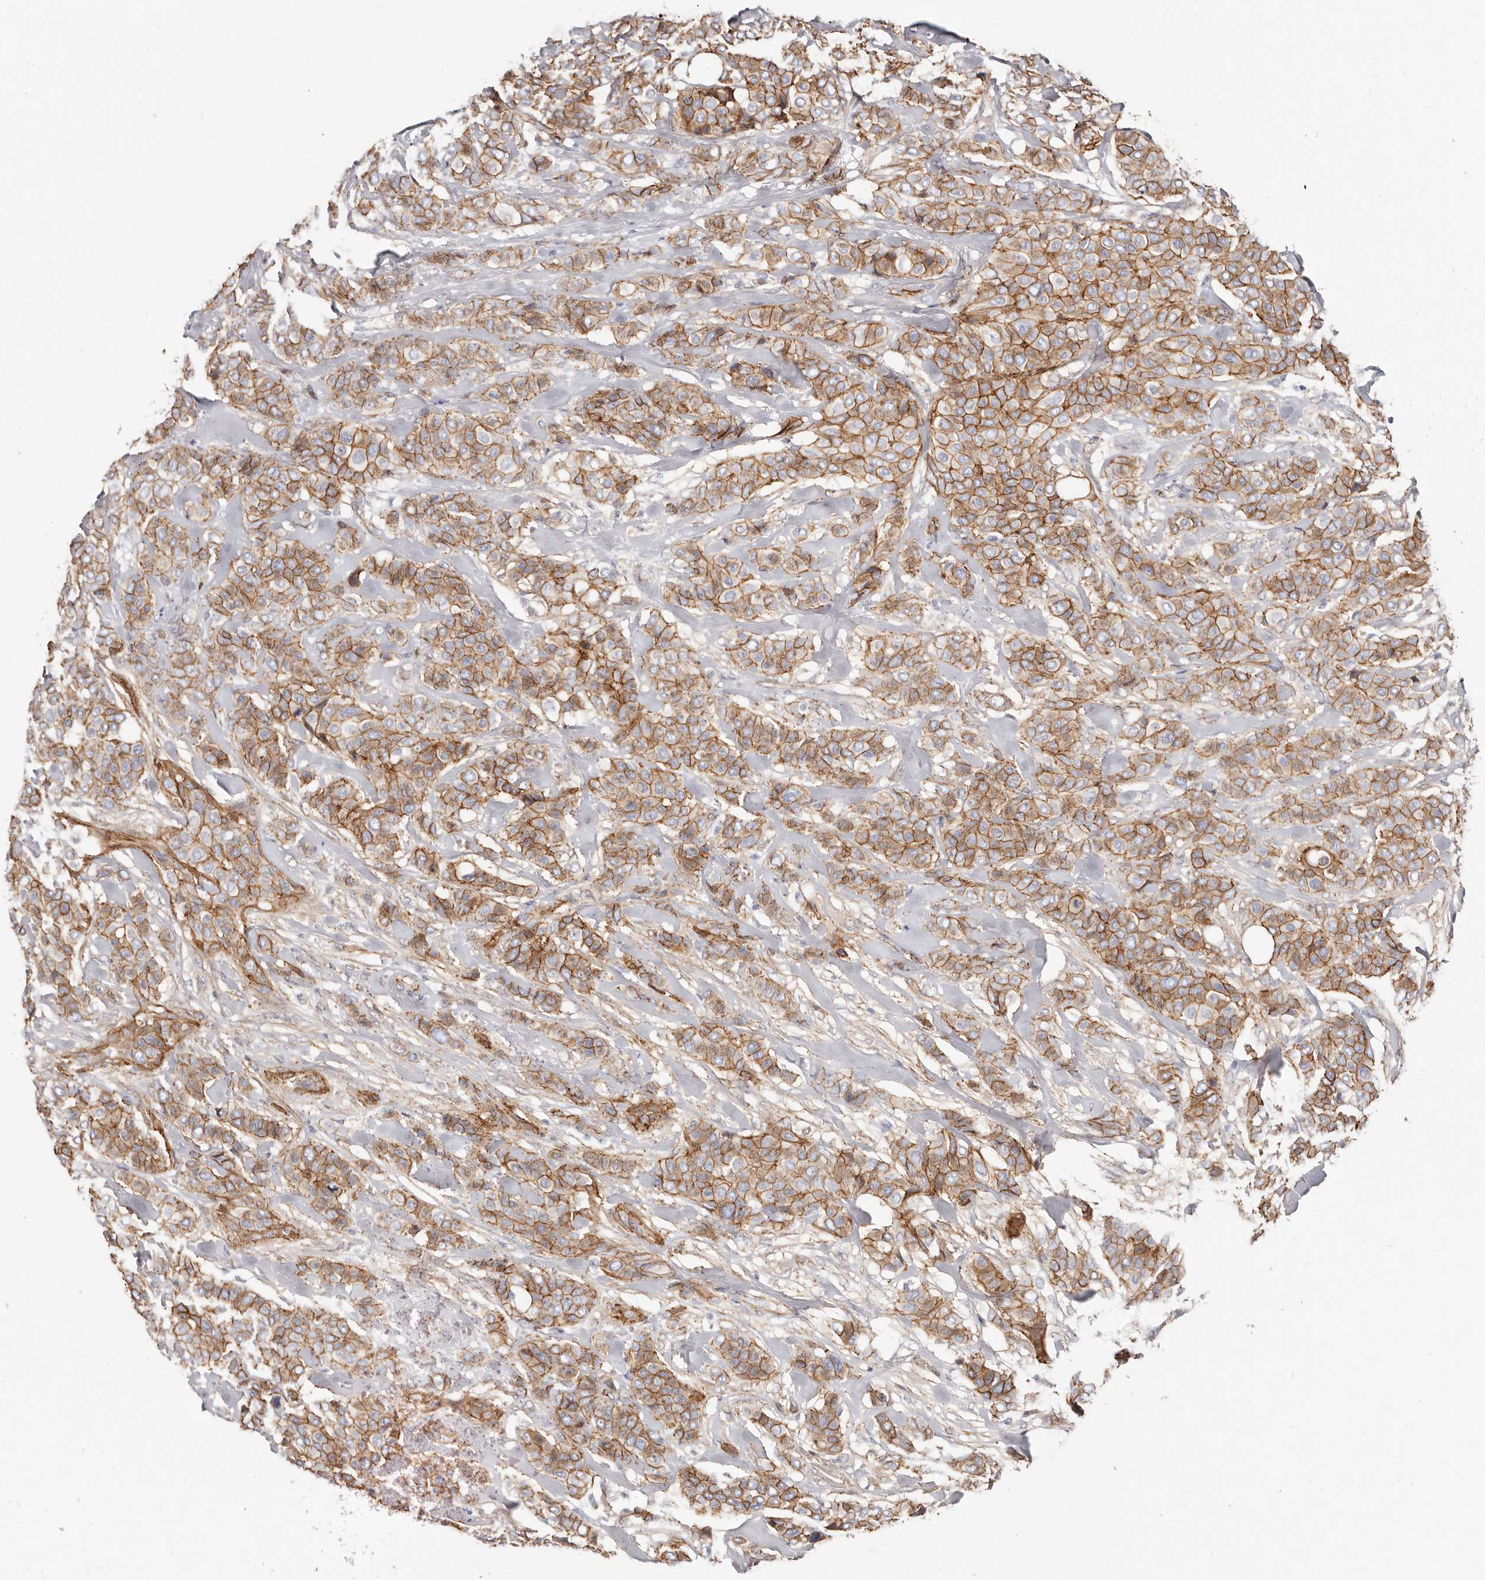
{"staining": {"intensity": "moderate", "quantity": ">75%", "location": "cytoplasmic/membranous"}, "tissue": "breast cancer", "cell_type": "Tumor cells", "image_type": "cancer", "snomed": [{"axis": "morphology", "description": "Lobular carcinoma"}, {"axis": "topography", "description": "Breast"}], "caption": "Moderate cytoplasmic/membranous protein positivity is appreciated in about >75% of tumor cells in breast cancer (lobular carcinoma).", "gene": "CTNNB1", "patient": {"sex": "female", "age": 51}}